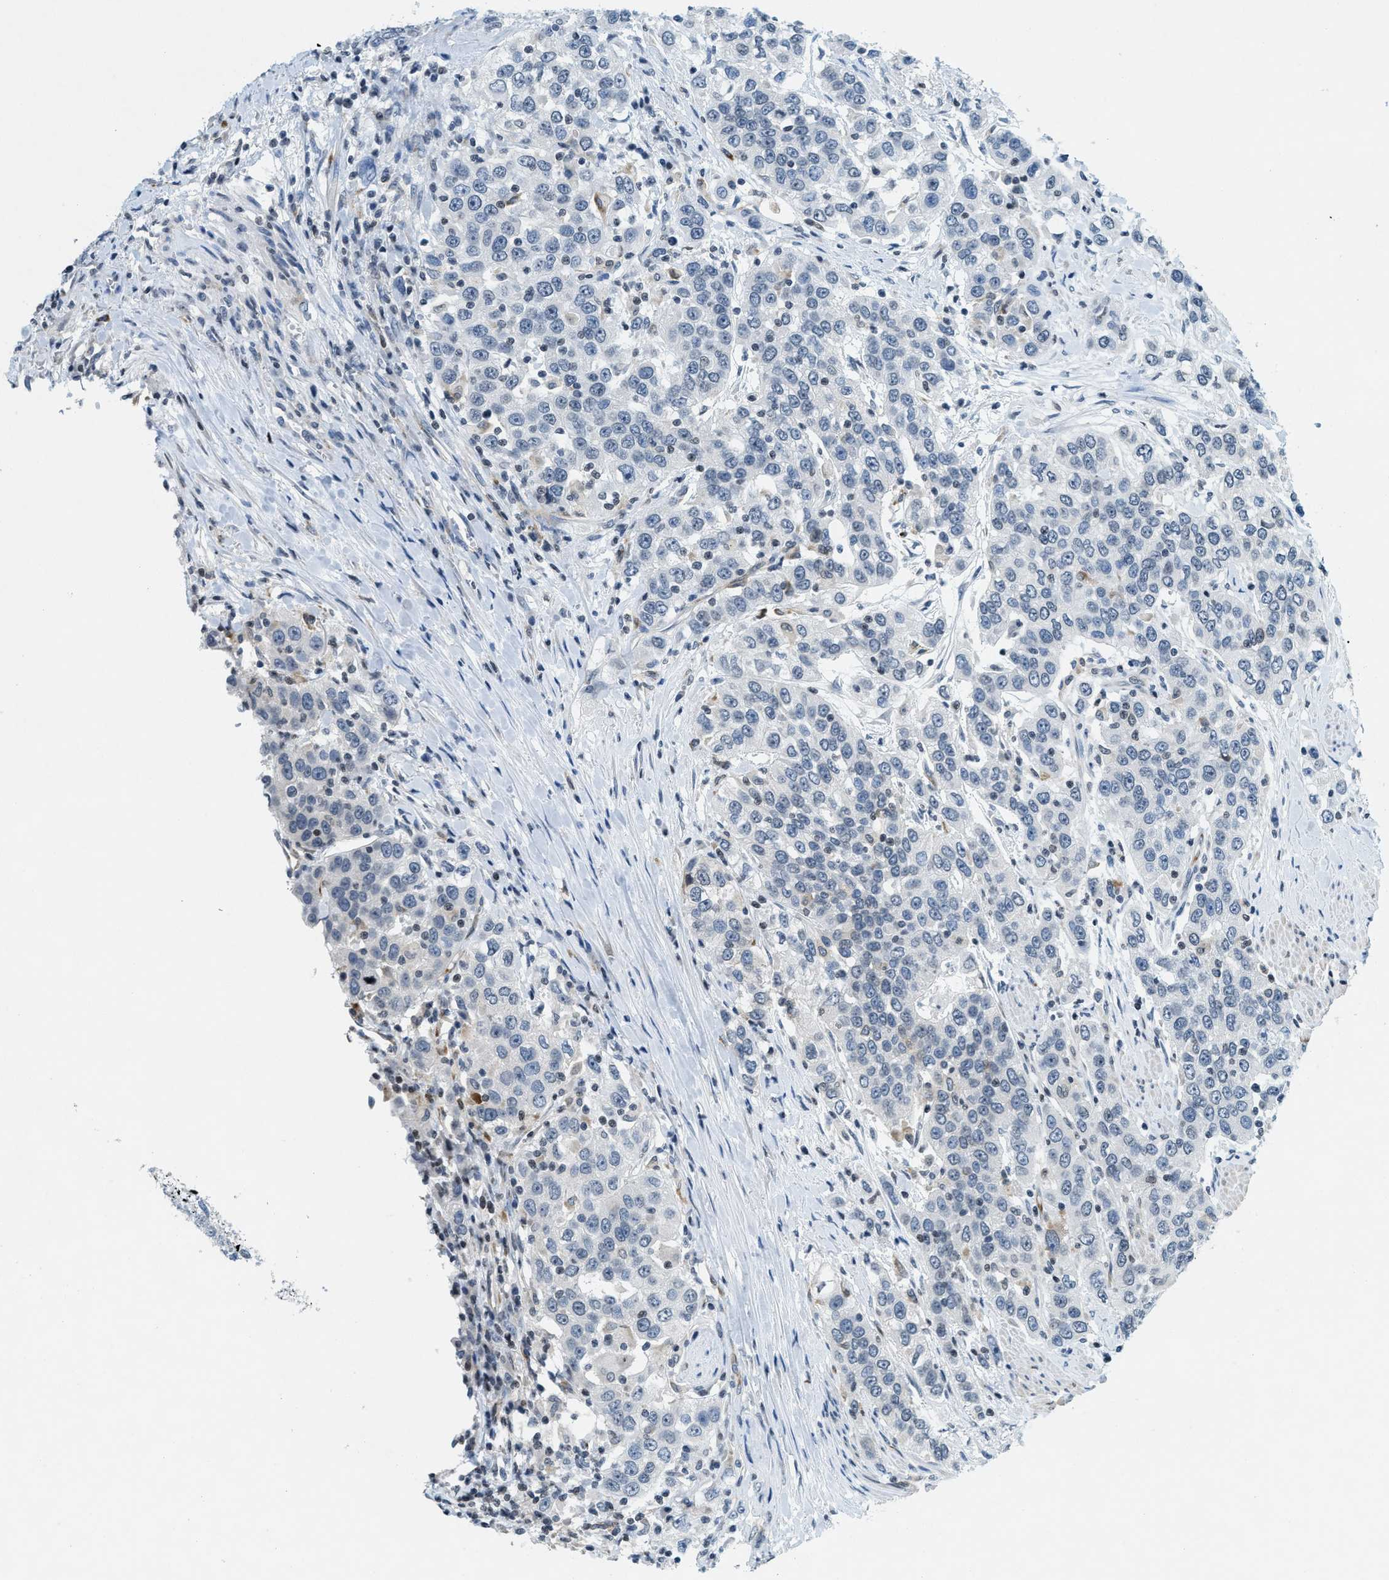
{"staining": {"intensity": "negative", "quantity": "none", "location": "none"}, "tissue": "urothelial cancer", "cell_type": "Tumor cells", "image_type": "cancer", "snomed": [{"axis": "morphology", "description": "Urothelial carcinoma, High grade"}, {"axis": "topography", "description": "Urinary bladder"}], "caption": "Tumor cells are negative for brown protein staining in high-grade urothelial carcinoma.", "gene": "UVRAG", "patient": {"sex": "female", "age": 80}}